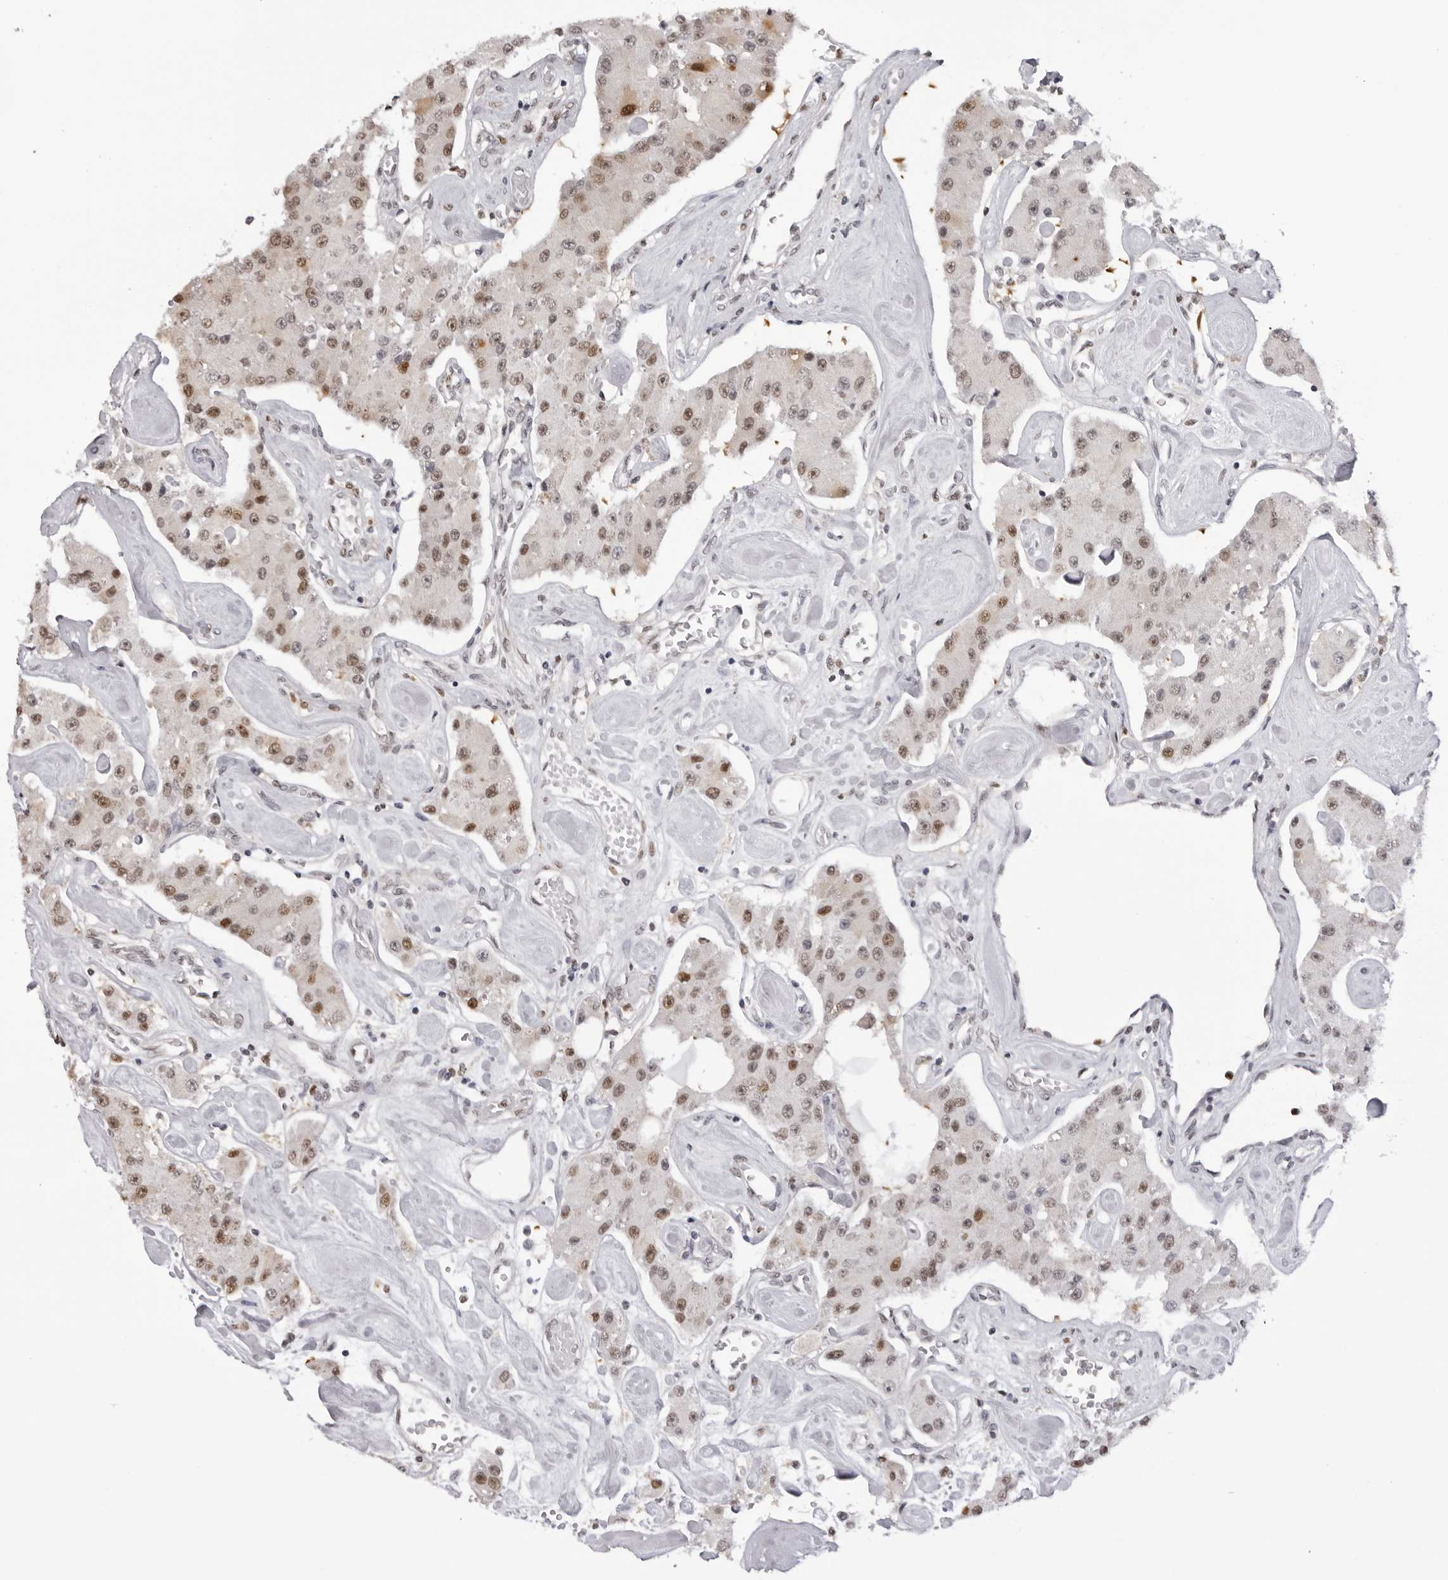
{"staining": {"intensity": "moderate", "quantity": ">75%", "location": "nuclear"}, "tissue": "carcinoid", "cell_type": "Tumor cells", "image_type": "cancer", "snomed": [{"axis": "morphology", "description": "Carcinoid, malignant, NOS"}, {"axis": "topography", "description": "Pancreas"}], "caption": "Immunohistochemical staining of malignant carcinoid reveals medium levels of moderate nuclear protein positivity in approximately >75% of tumor cells.", "gene": "HSPA4", "patient": {"sex": "male", "age": 41}}